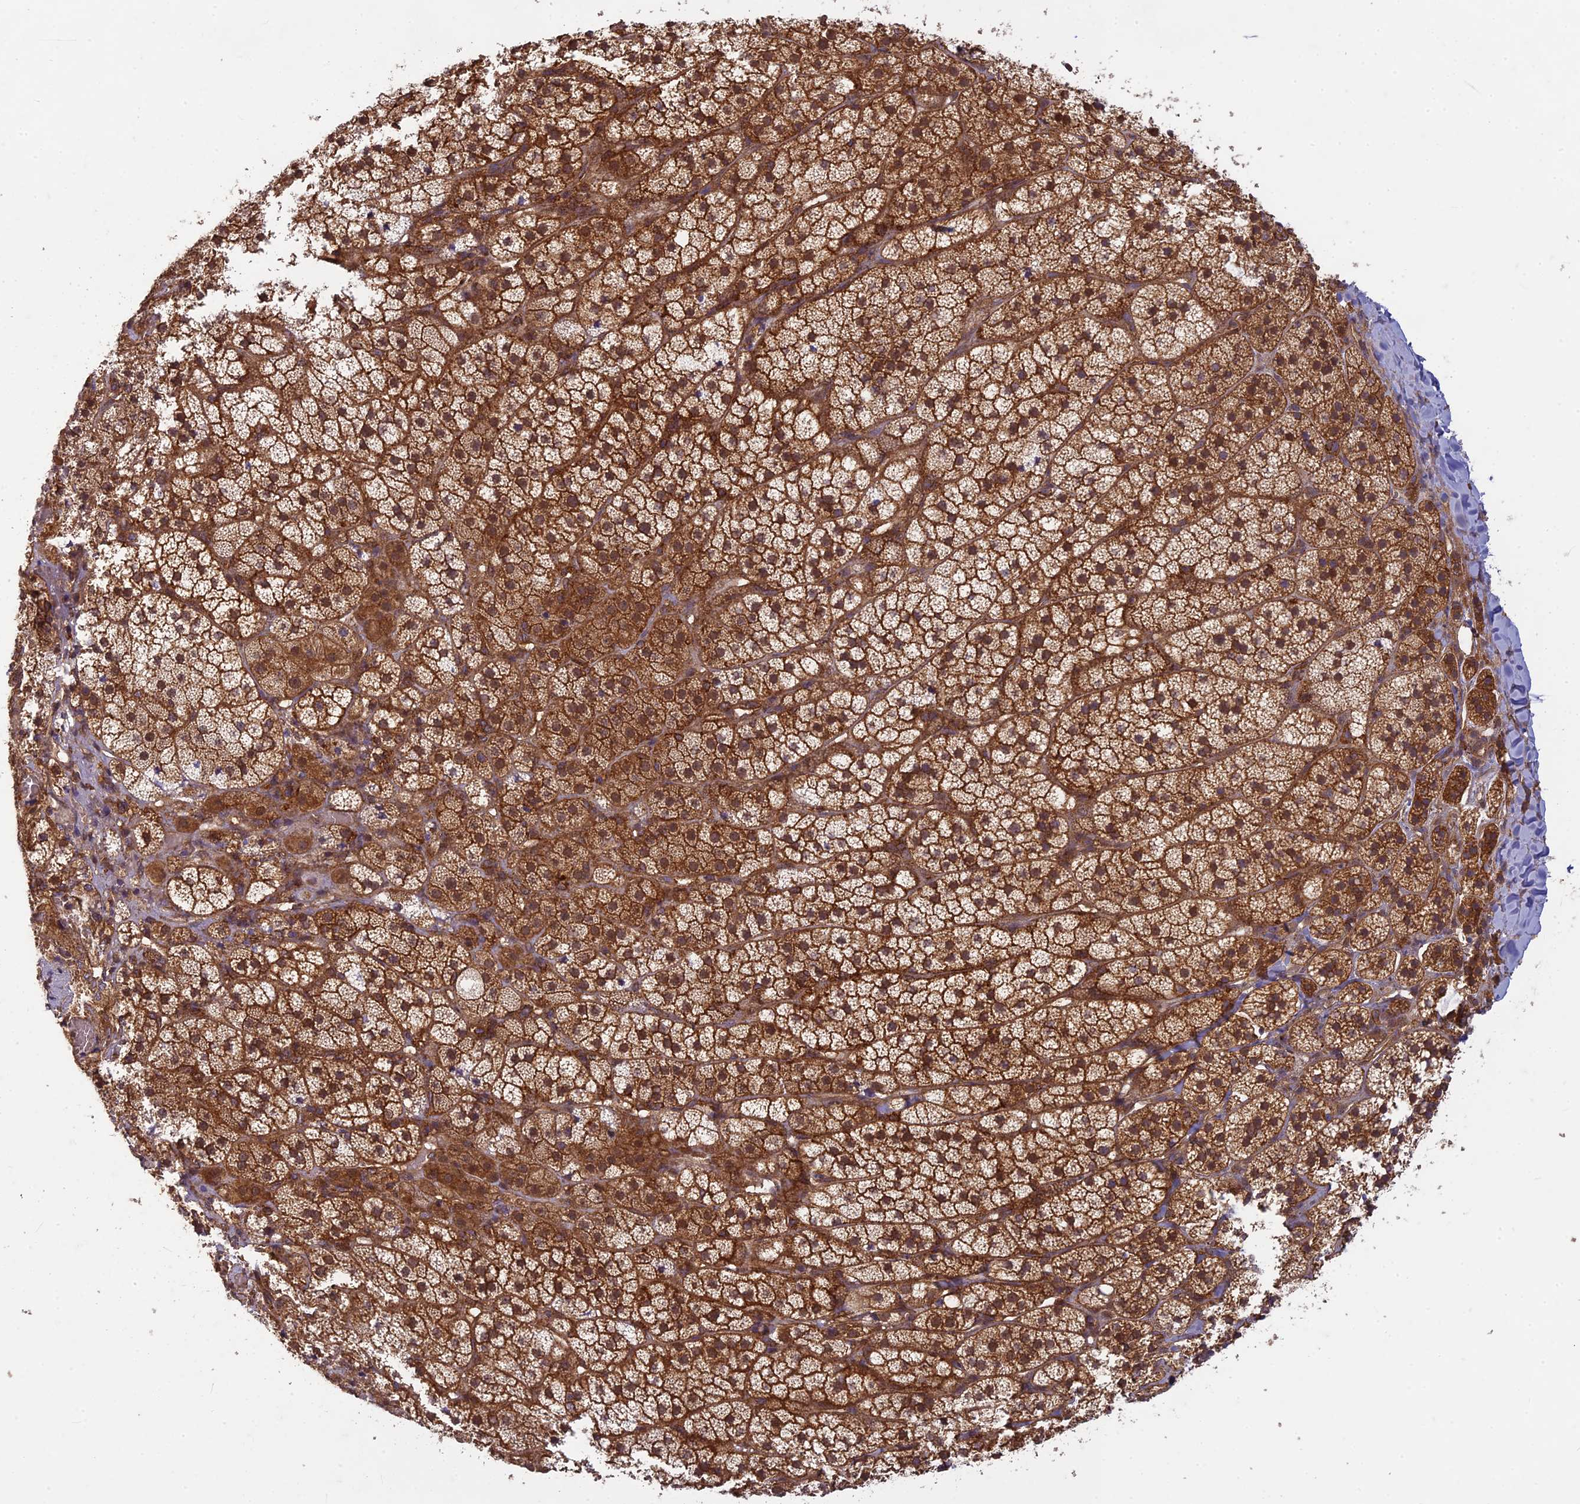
{"staining": {"intensity": "strong", "quantity": ">75%", "location": "cytoplasmic/membranous"}, "tissue": "adrenal gland", "cell_type": "Glandular cells", "image_type": "normal", "snomed": [{"axis": "morphology", "description": "Normal tissue, NOS"}, {"axis": "topography", "description": "Adrenal gland"}], "caption": "Glandular cells demonstrate strong cytoplasmic/membranous expression in about >75% of cells in unremarkable adrenal gland. (DAB (3,3'-diaminobenzidine) IHC, brown staining for protein, blue staining for nuclei).", "gene": "TCF25", "patient": {"sex": "female", "age": 44}}